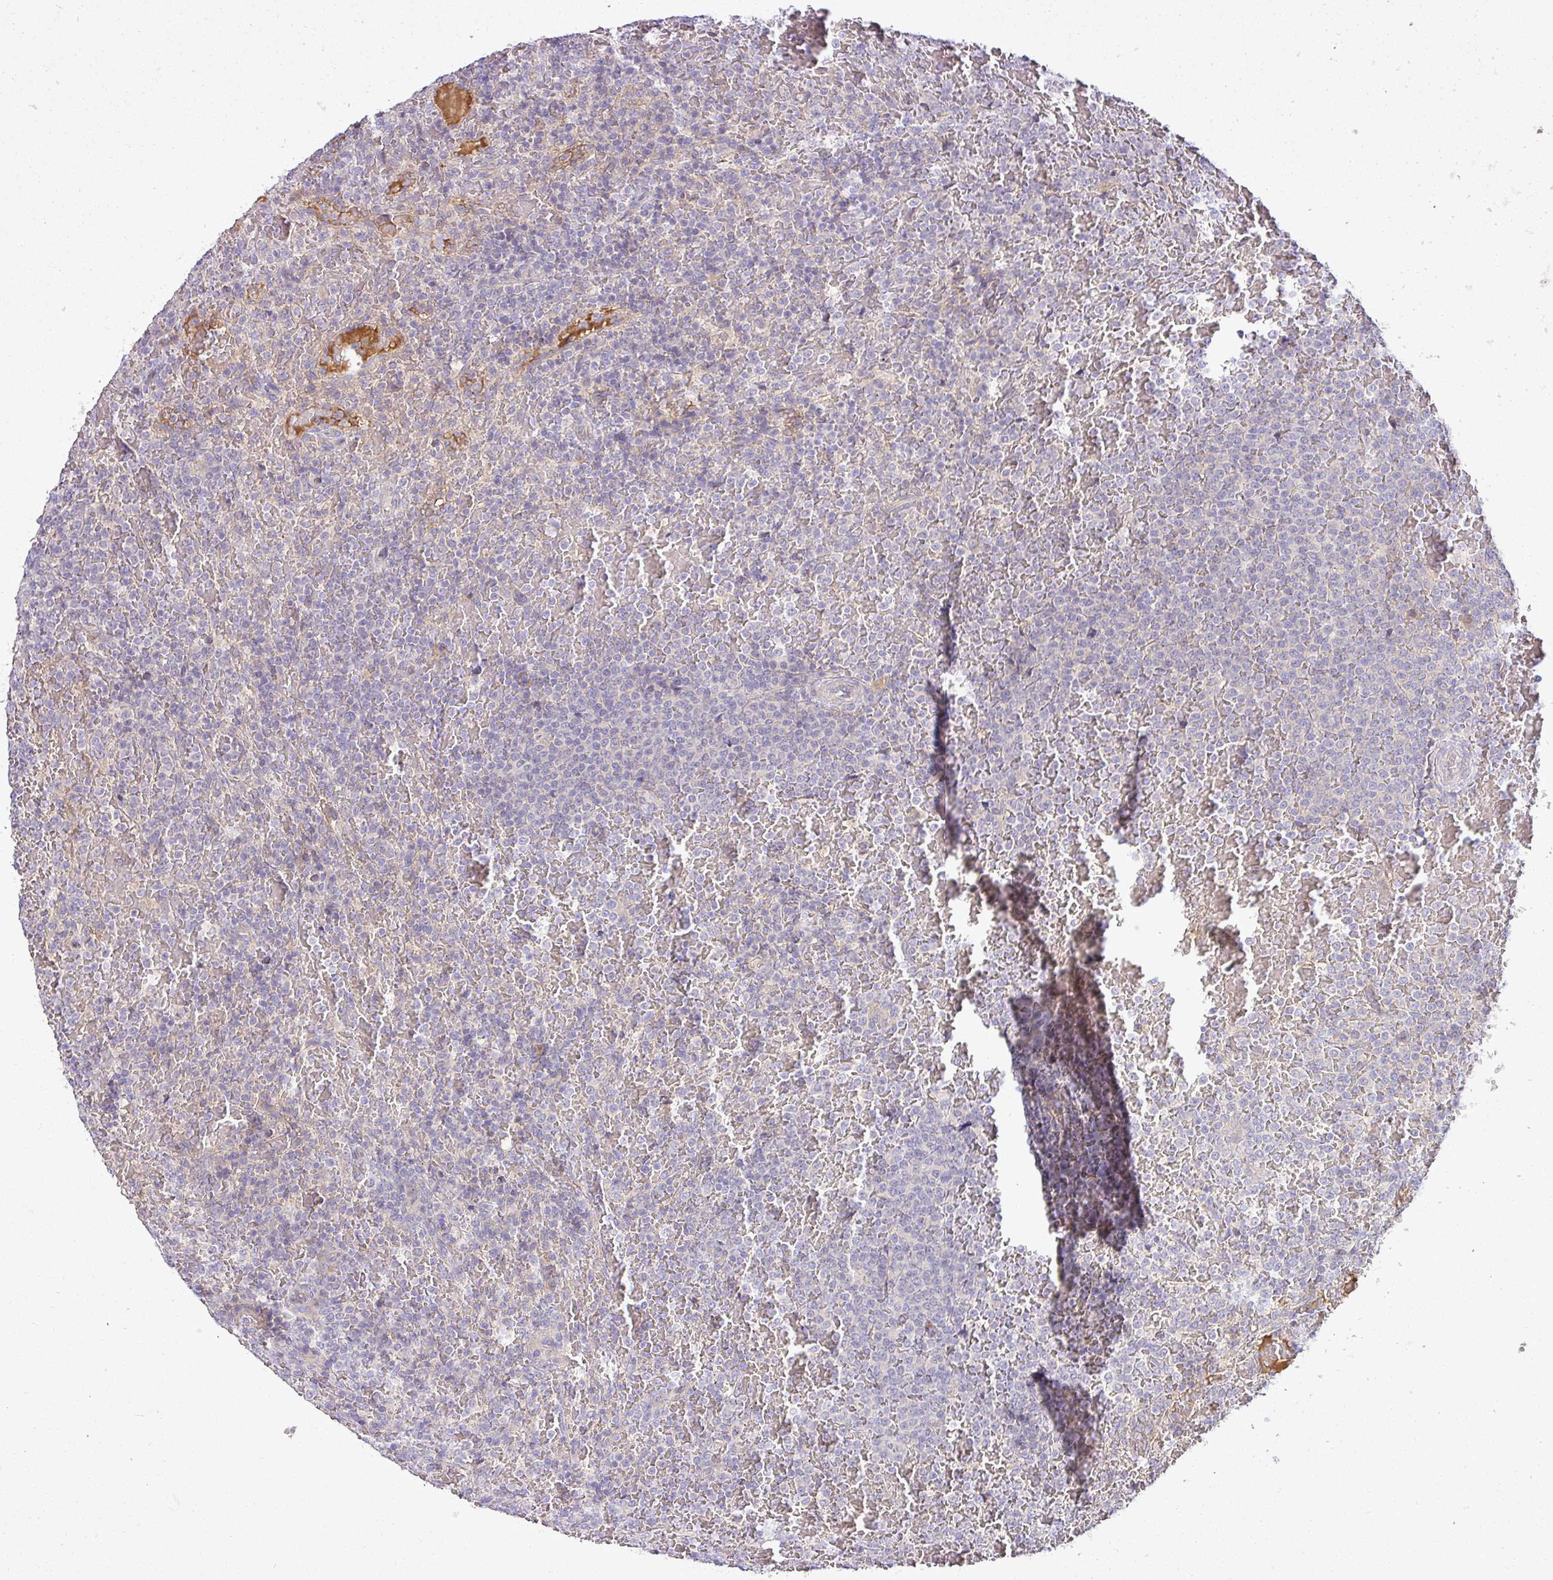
{"staining": {"intensity": "negative", "quantity": "none", "location": "none"}, "tissue": "lymphoma", "cell_type": "Tumor cells", "image_type": "cancer", "snomed": [{"axis": "morphology", "description": "Malignant lymphoma, non-Hodgkin's type, Low grade"}, {"axis": "topography", "description": "Spleen"}], "caption": "A photomicrograph of human low-grade malignant lymphoma, non-Hodgkin's type is negative for staining in tumor cells.", "gene": "APOM", "patient": {"sex": "male", "age": 60}}